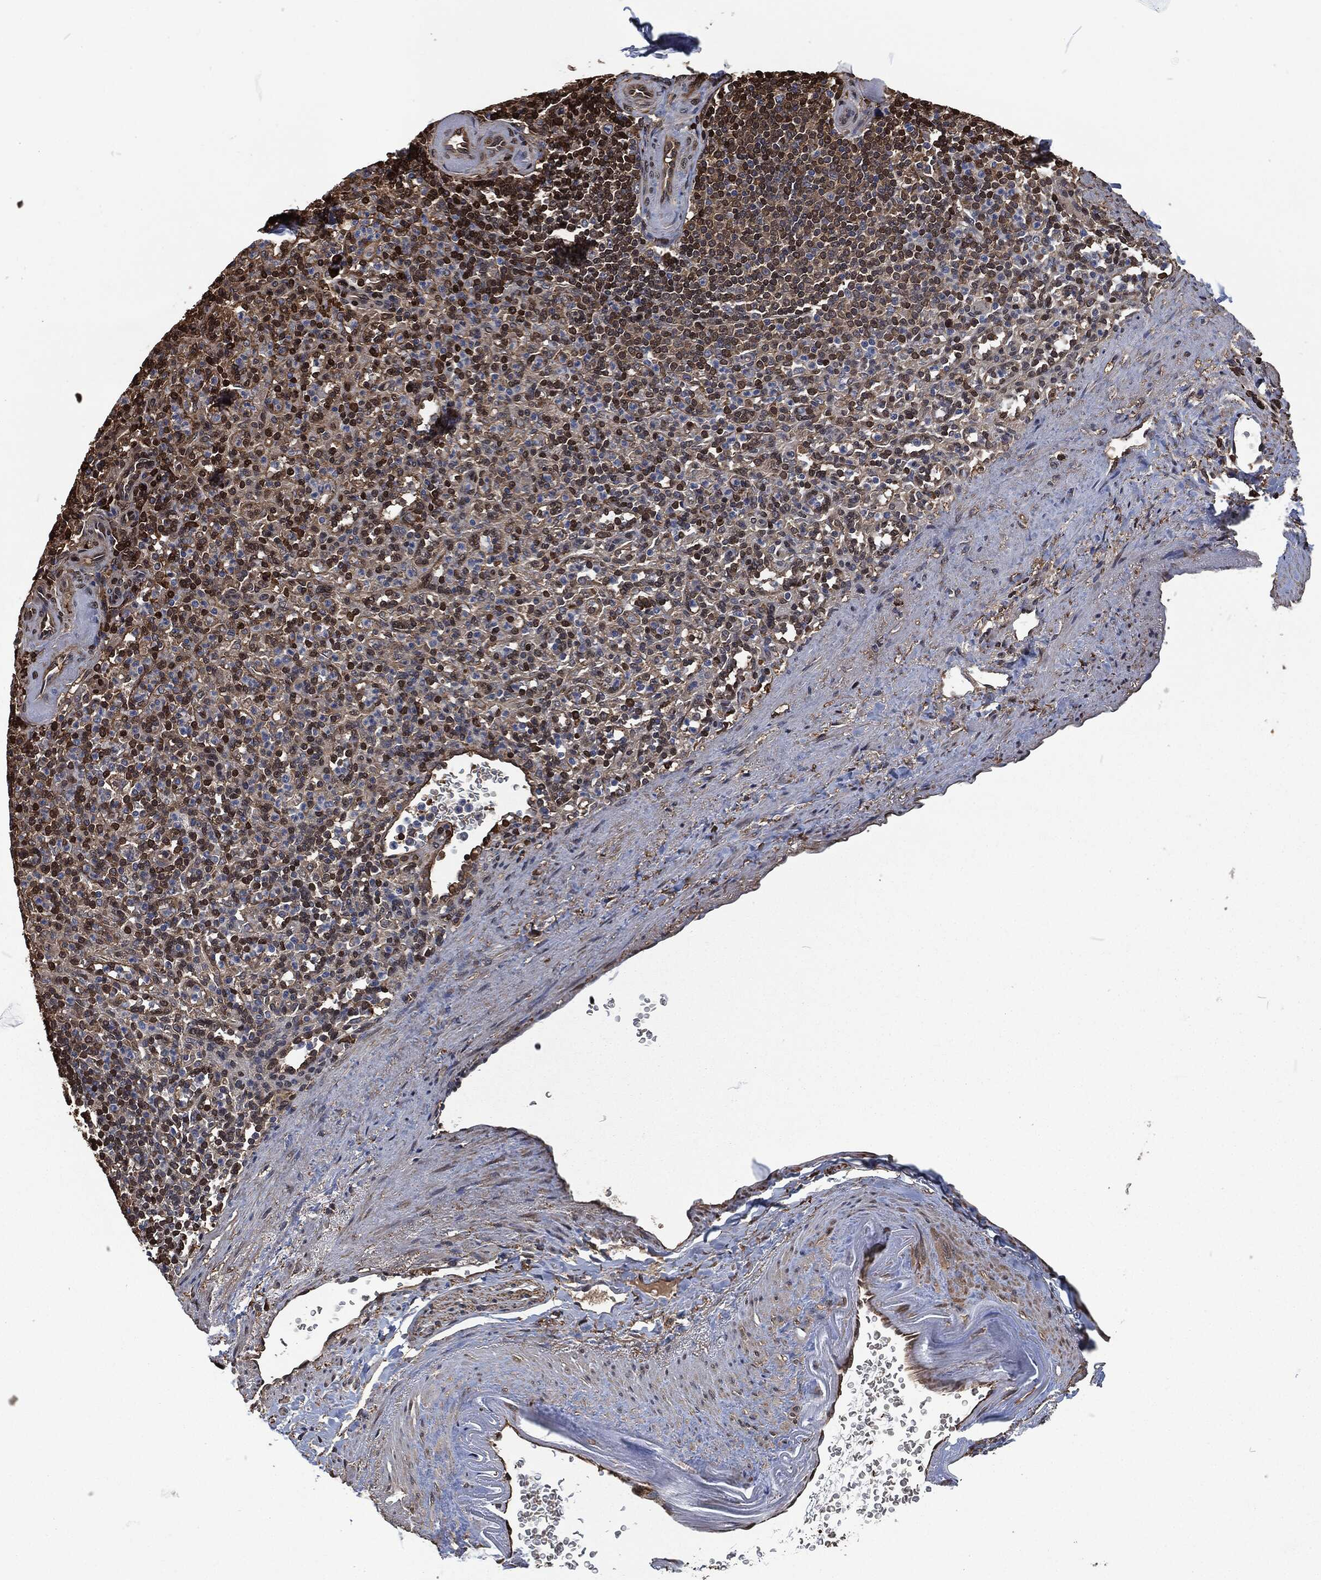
{"staining": {"intensity": "moderate", "quantity": "25%-75%", "location": "cytoplasmic/membranous,nuclear"}, "tissue": "spleen", "cell_type": "Cells in red pulp", "image_type": "normal", "snomed": [{"axis": "morphology", "description": "Normal tissue, NOS"}, {"axis": "topography", "description": "Spleen"}], "caption": "Human spleen stained with a protein marker reveals moderate staining in cells in red pulp.", "gene": "PRDX4", "patient": {"sex": "female", "age": 74}}